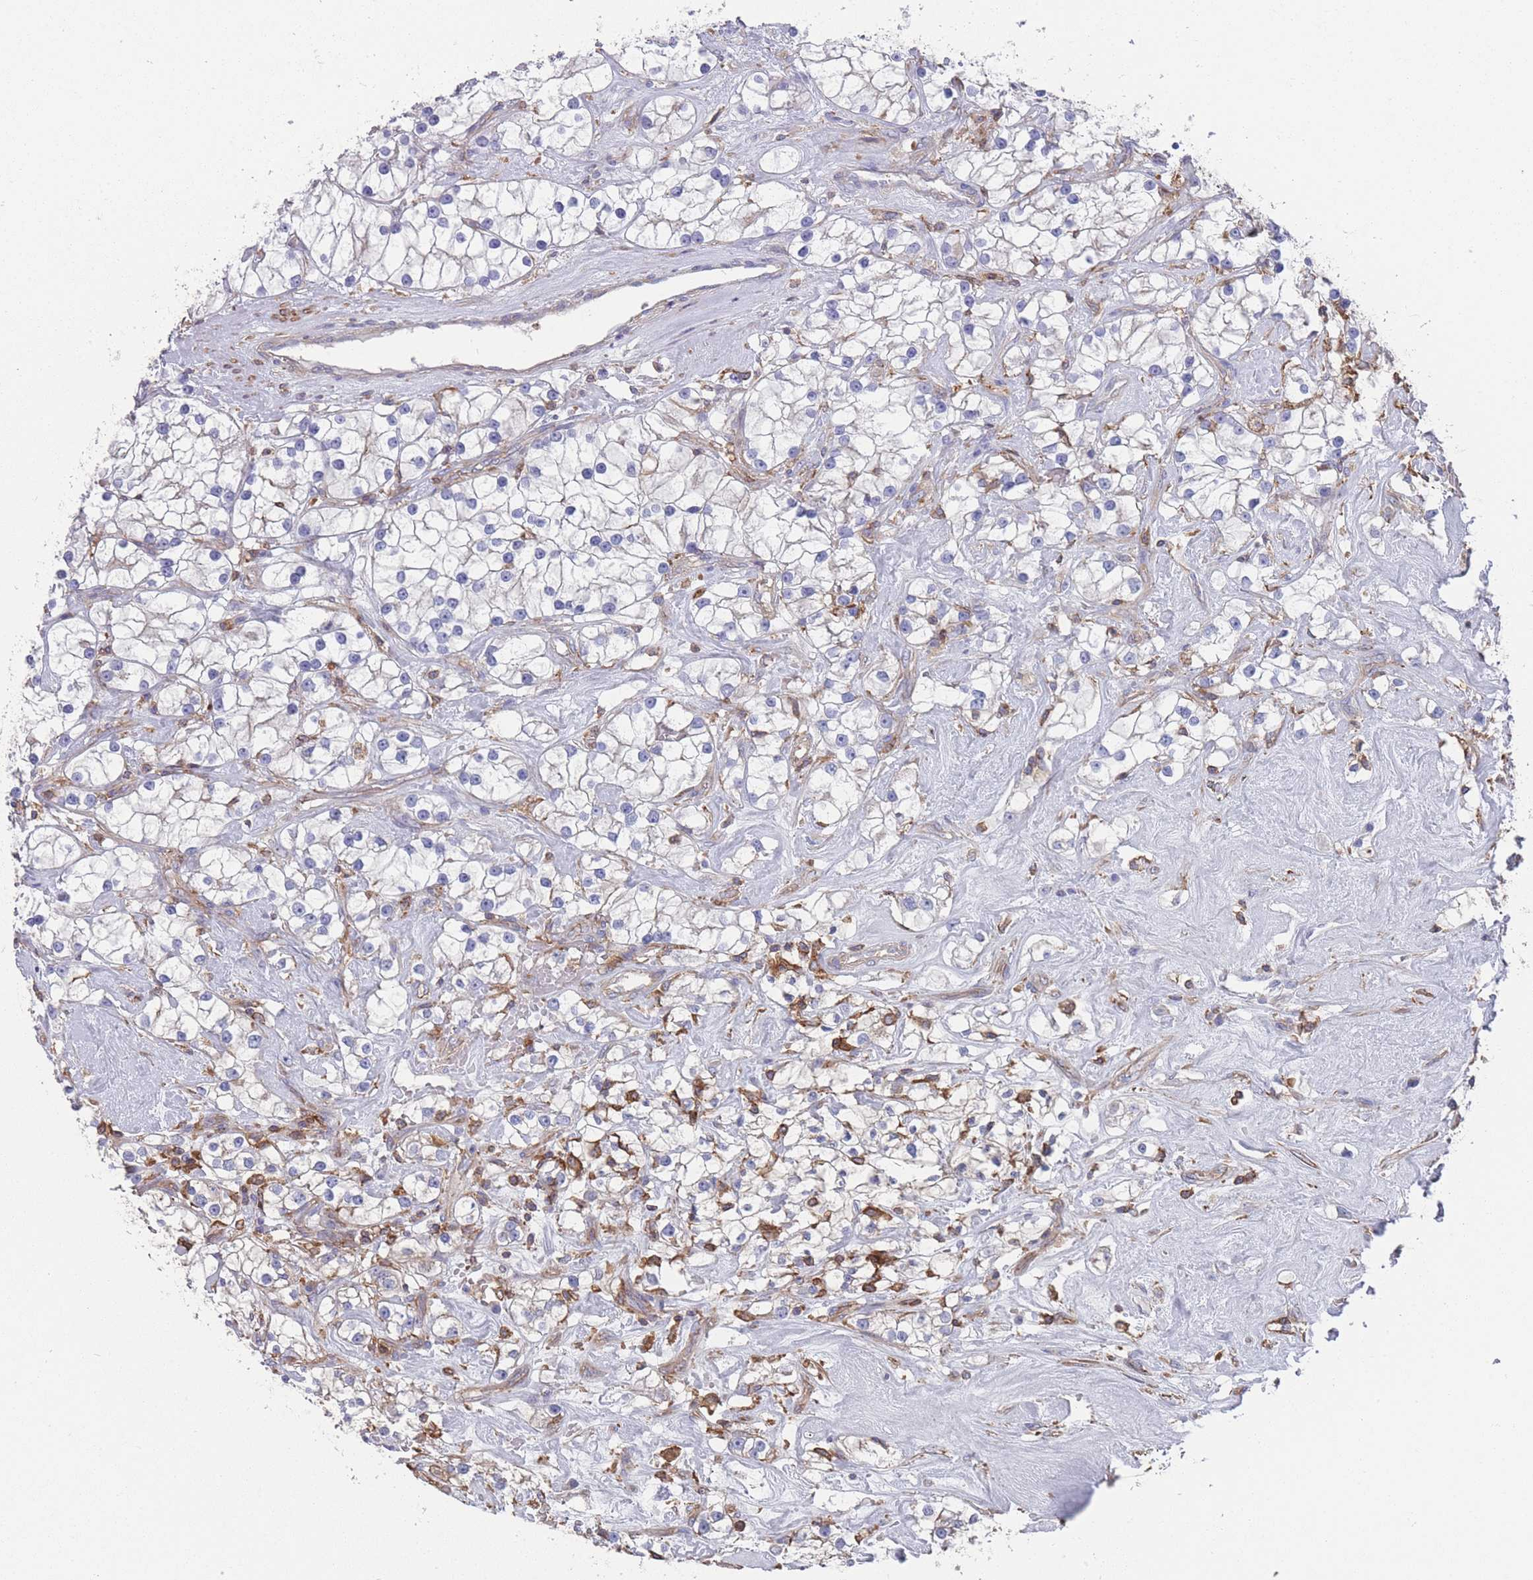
{"staining": {"intensity": "negative", "quantity": "none", "location": "none"}, "tissue": "renal cancer", "cell_type": "Tumor cells", "image_type": "cancer", "snomed": [{"axis": "morphology", "description": "Adenocarcinoma, NOS"}, {"axis": "topography", "description": "Kidney"}], "caption": "An immunohistochemistry (IHC) image of renal cancer (adenocarcinoma) is shown. There is no staining in tumor cells of renal cancer (adenocarcinoma).", "gene": "SCCPDH", "patient": {"sex": "male", "age": 77}}